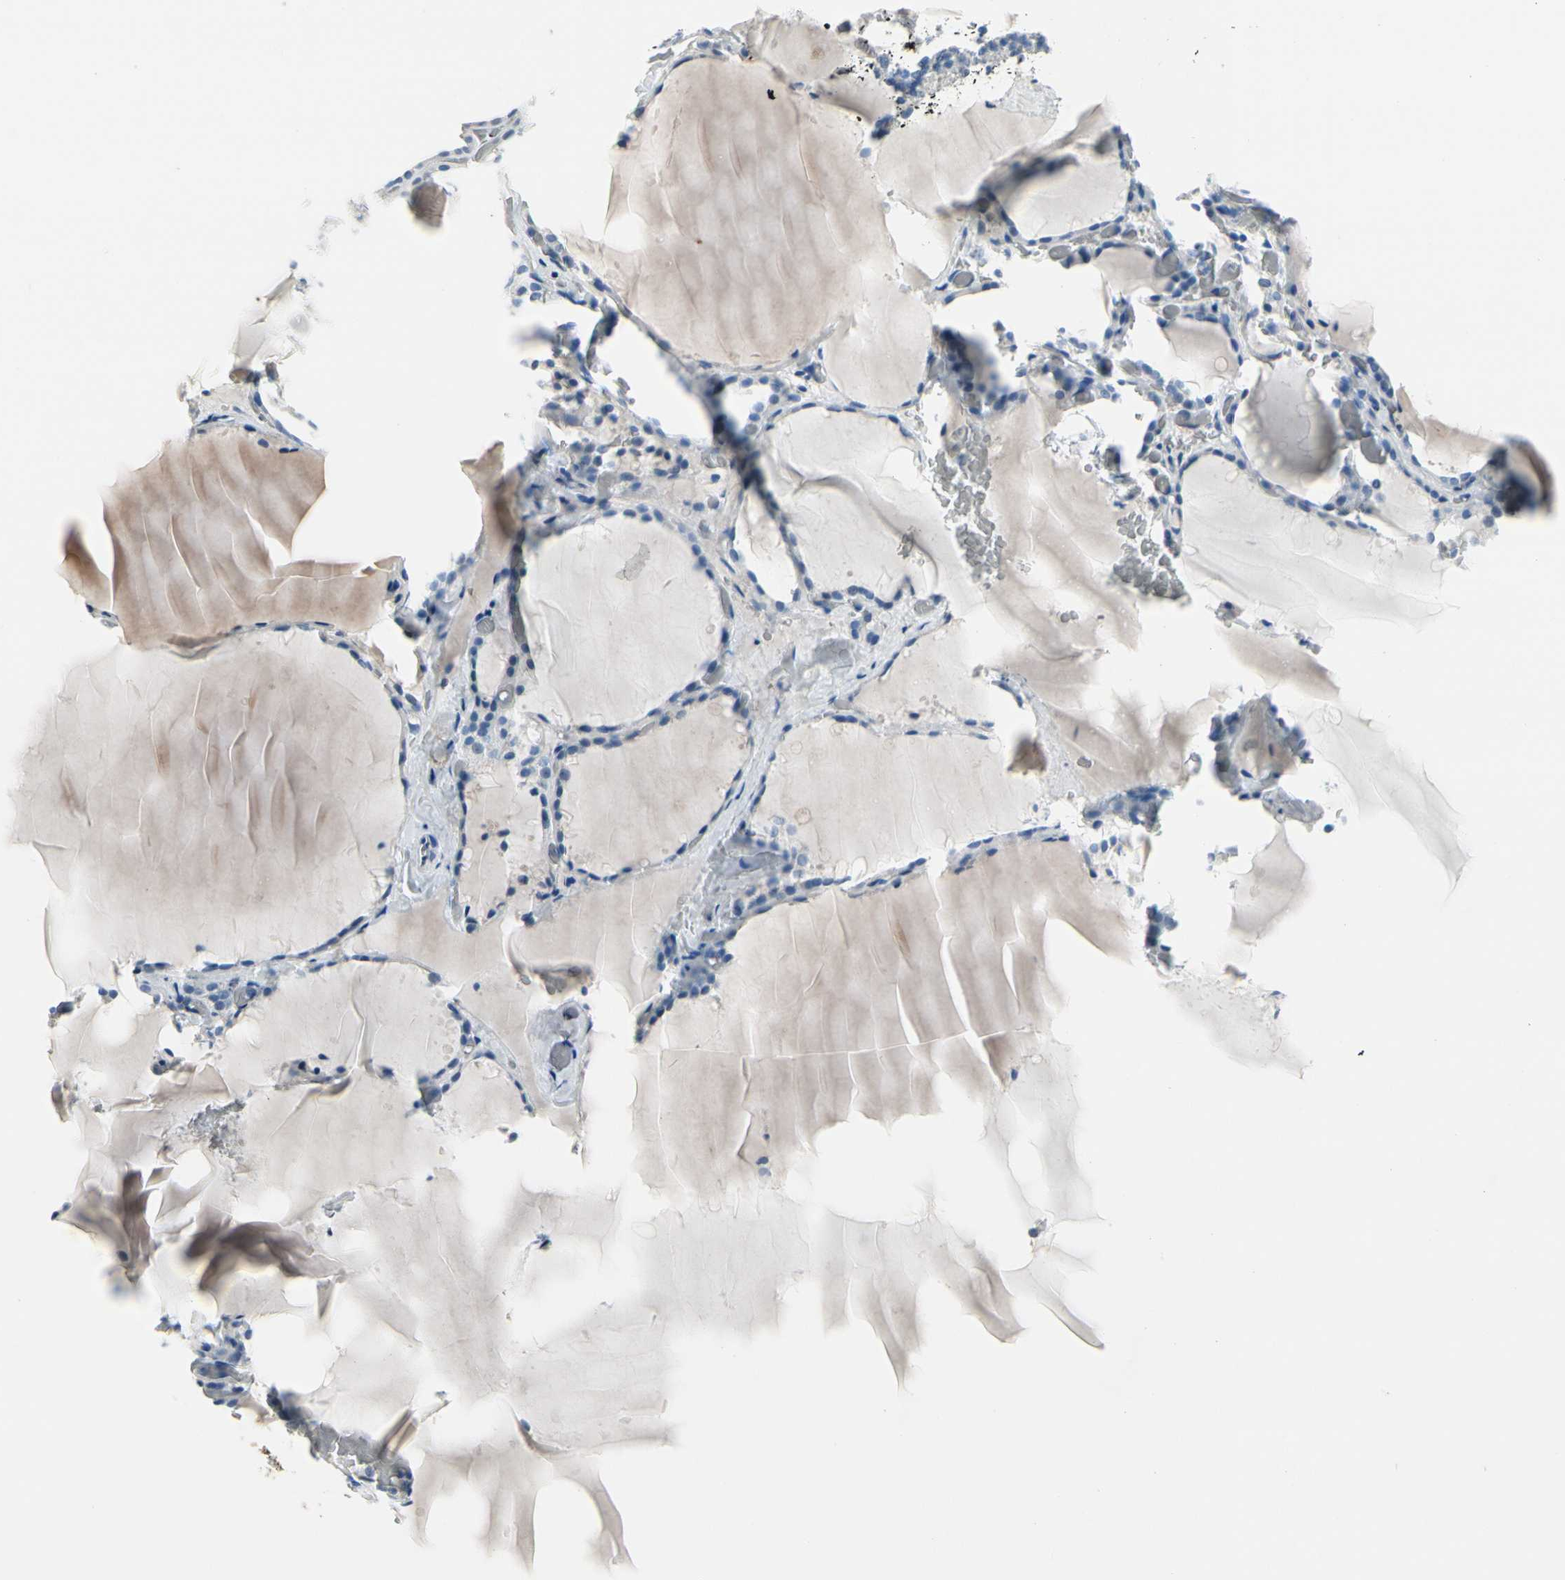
{"staining": {"intensity": "negative", "quantity": "none", "location": "none"}, "tissue": "thyroid gland", "cell_type": "Glandular cells", "image_type": "normal", "snomed": [{"axis": "morphology", "description": "Normal tissue, NOS"}, {"axis": "topography", "description": "Thyroid gland"}], "caption": "An image of human thyroid gland is negative for staining in glandular cells.", "gene": "MUC5B", "patient": {"sex": "female", "age": 22}}